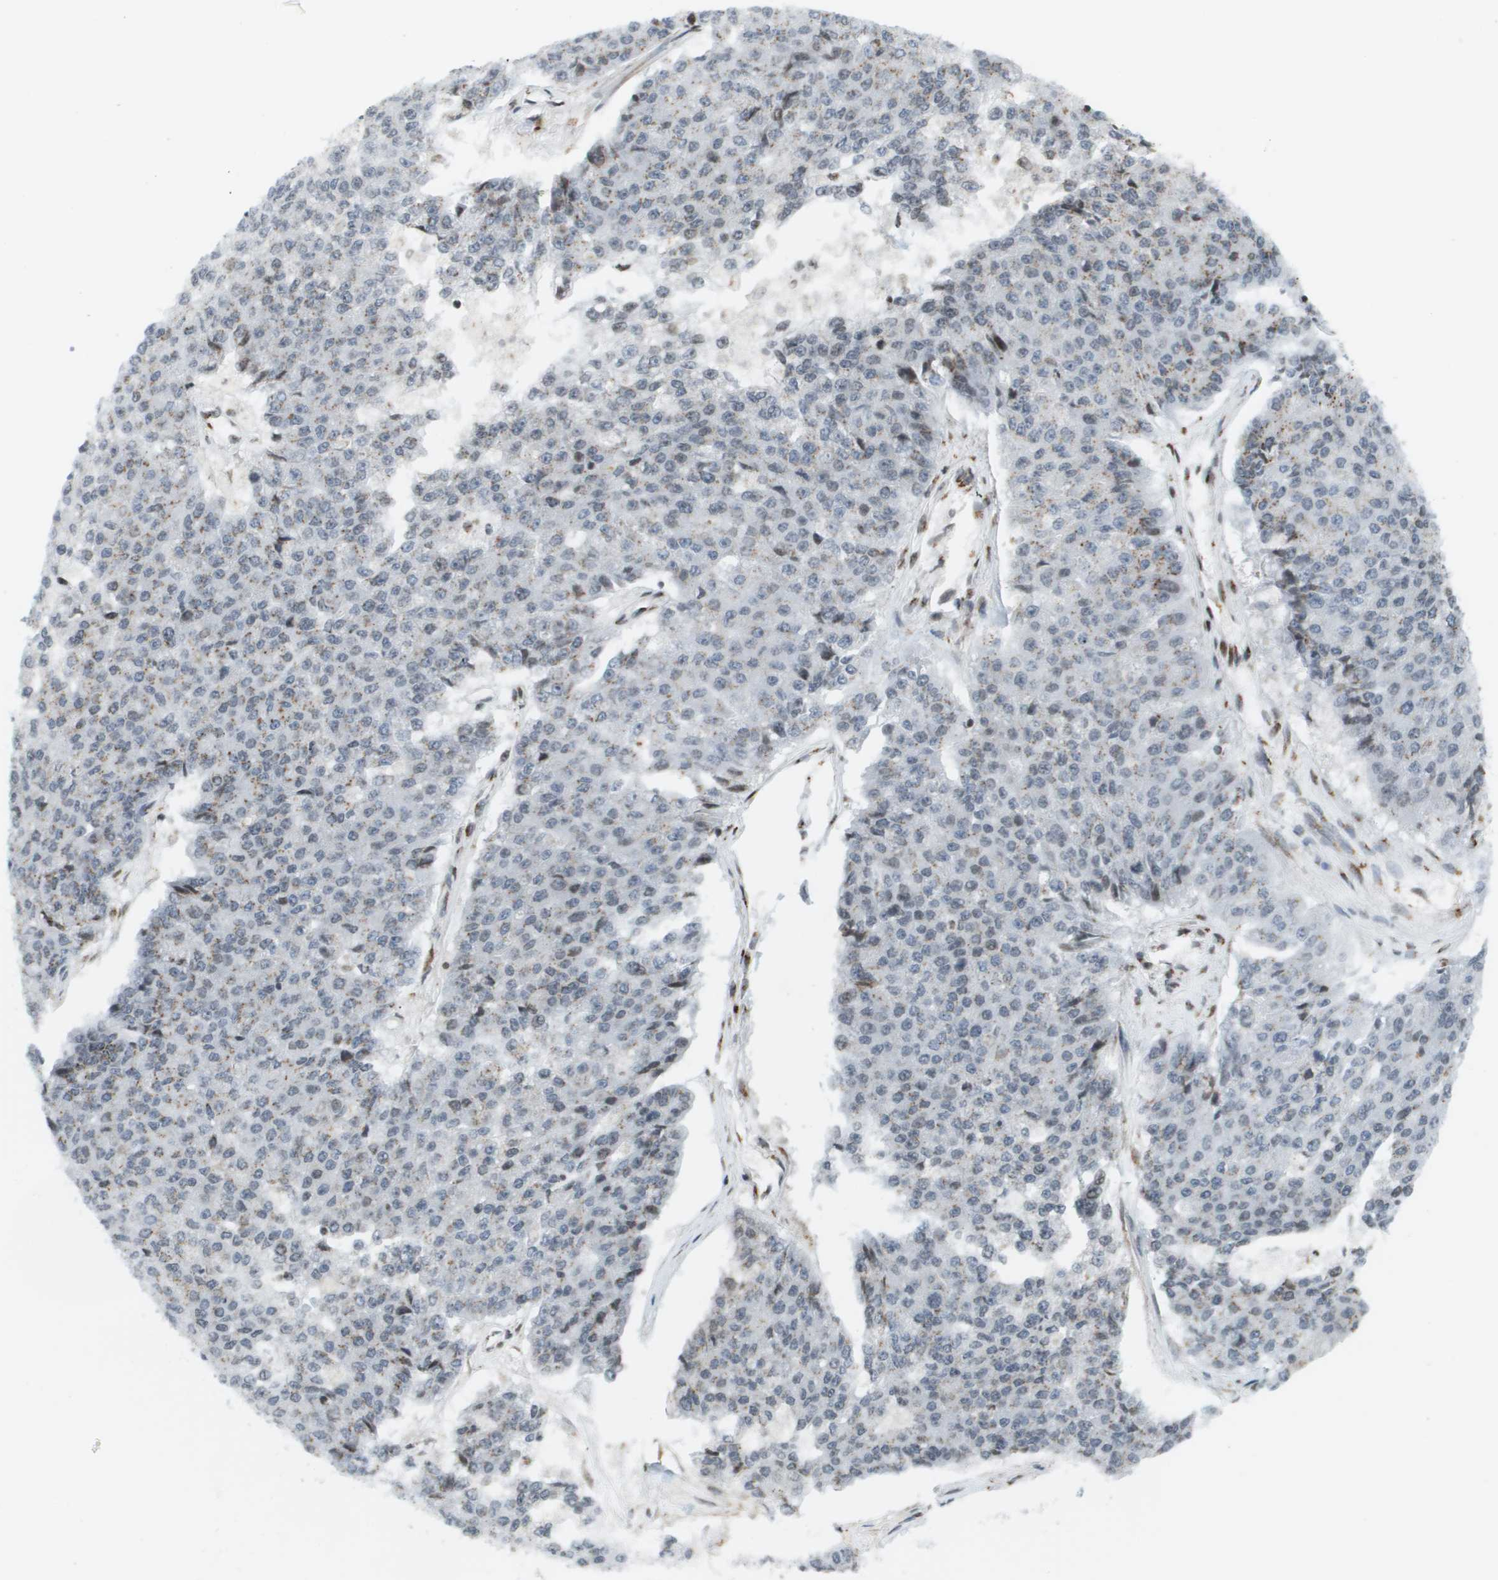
{"staining": {"intensity": "weak", "quantity": "<25%", "location": "cytoplasmic/membranous,nuclear"}, "tissue": "pancreatic cancer", "cell_type": "Tumor cells", "image_type": "cancer", "snomed": [{"axis": "morphology", "description": "Adenocarcinoma, NOS"}, {"axis": "topography", "description": "Pancreas"}], "caption": "A photomicrograph of human pancreatic cancer (adenocarcinoma) is negative for staining in tumor cells.", "gene": "EVC", "patient": {"sex": "male", "age": 50}}